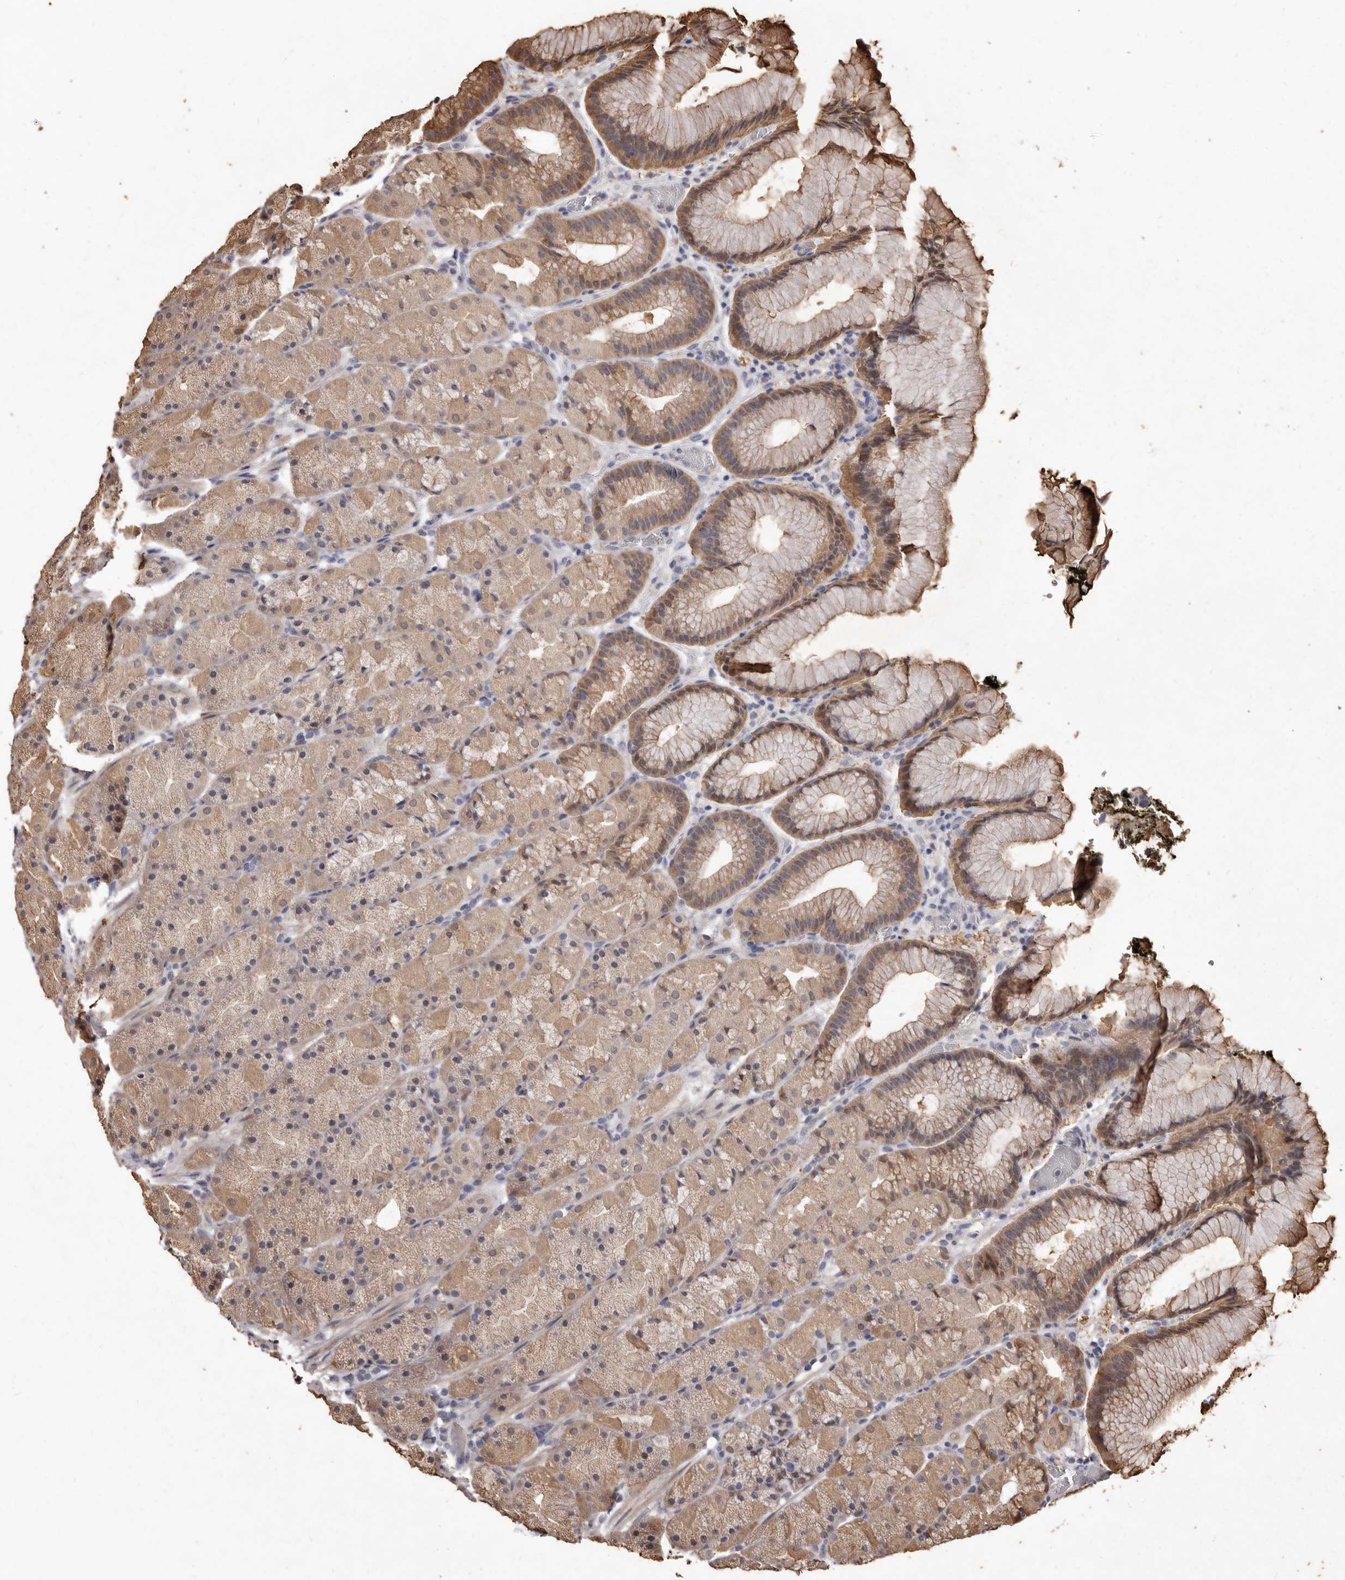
{"staining": {"intensity": "moderate", "quantity": ">75%", "location": "cytoplasmic/membranous,nuclear"}, "tissue": "stomach", "cell_type": "Glandular cells", "image_type": "normal", "snomed": [{"axis": "morphology", "description": "Normal tissue, NOS"}, {"axis": "topography", "description": "Stomach, upper"}, {"axis": "topography", "description": "Stomach"}], "caption": "Brown immunohistochemical staining in normal stomach exhibits moderate cytoplasmic/membranous,nuclear positivity in approximately >75% of glandular cells.", "gene": "INAVA", "patient": {"sex": "male", "age": 48}}